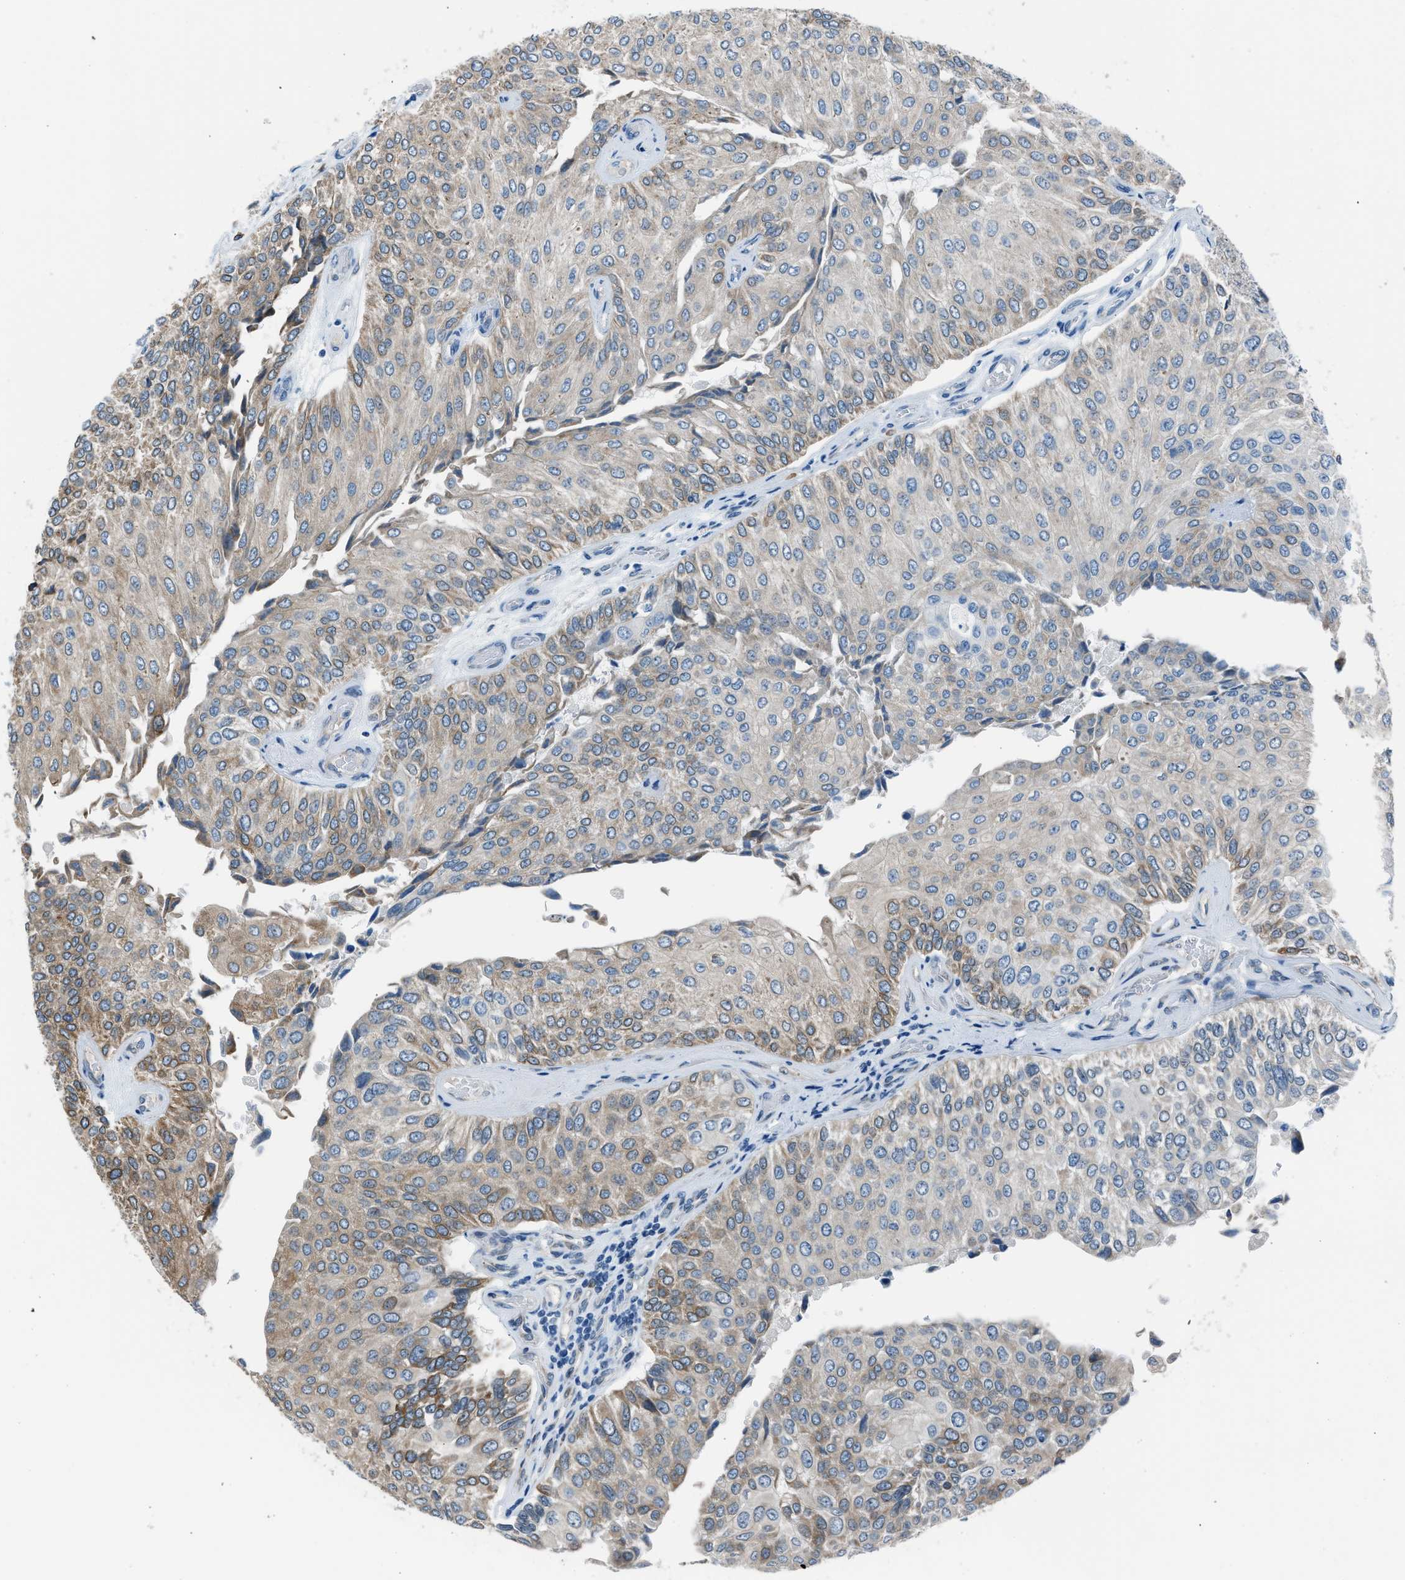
{"staining": {"intensity": "weak", "quantity": "25%-75%", "location": "cytoplasmic/membranous"}, "tissue": "urothelial cancer", "cell_type": "Tumor cells", "image_type": "cancer", "snomed": [{"axis": "morphology", "description": "Urothelial carcinoma, High grade"}, {"axis": "topography", "description": "Kidney"}, {"axis": "topography", "description": "Urinary bladder"}], "caption": "A histopathology image of urothelial carcinoma (high-grade) stained for a protein demonstrates weak cytoplasmic/membranous brown staining in tumor cells. The staining is performed using DAB (3,3'-diaminobenzidine) brown chromogen to label protein expression. The nuclei are counter-stained blue using hematoxylin.", "gene": "RNF41", "patient": {"sex": "male", "age": 77}}